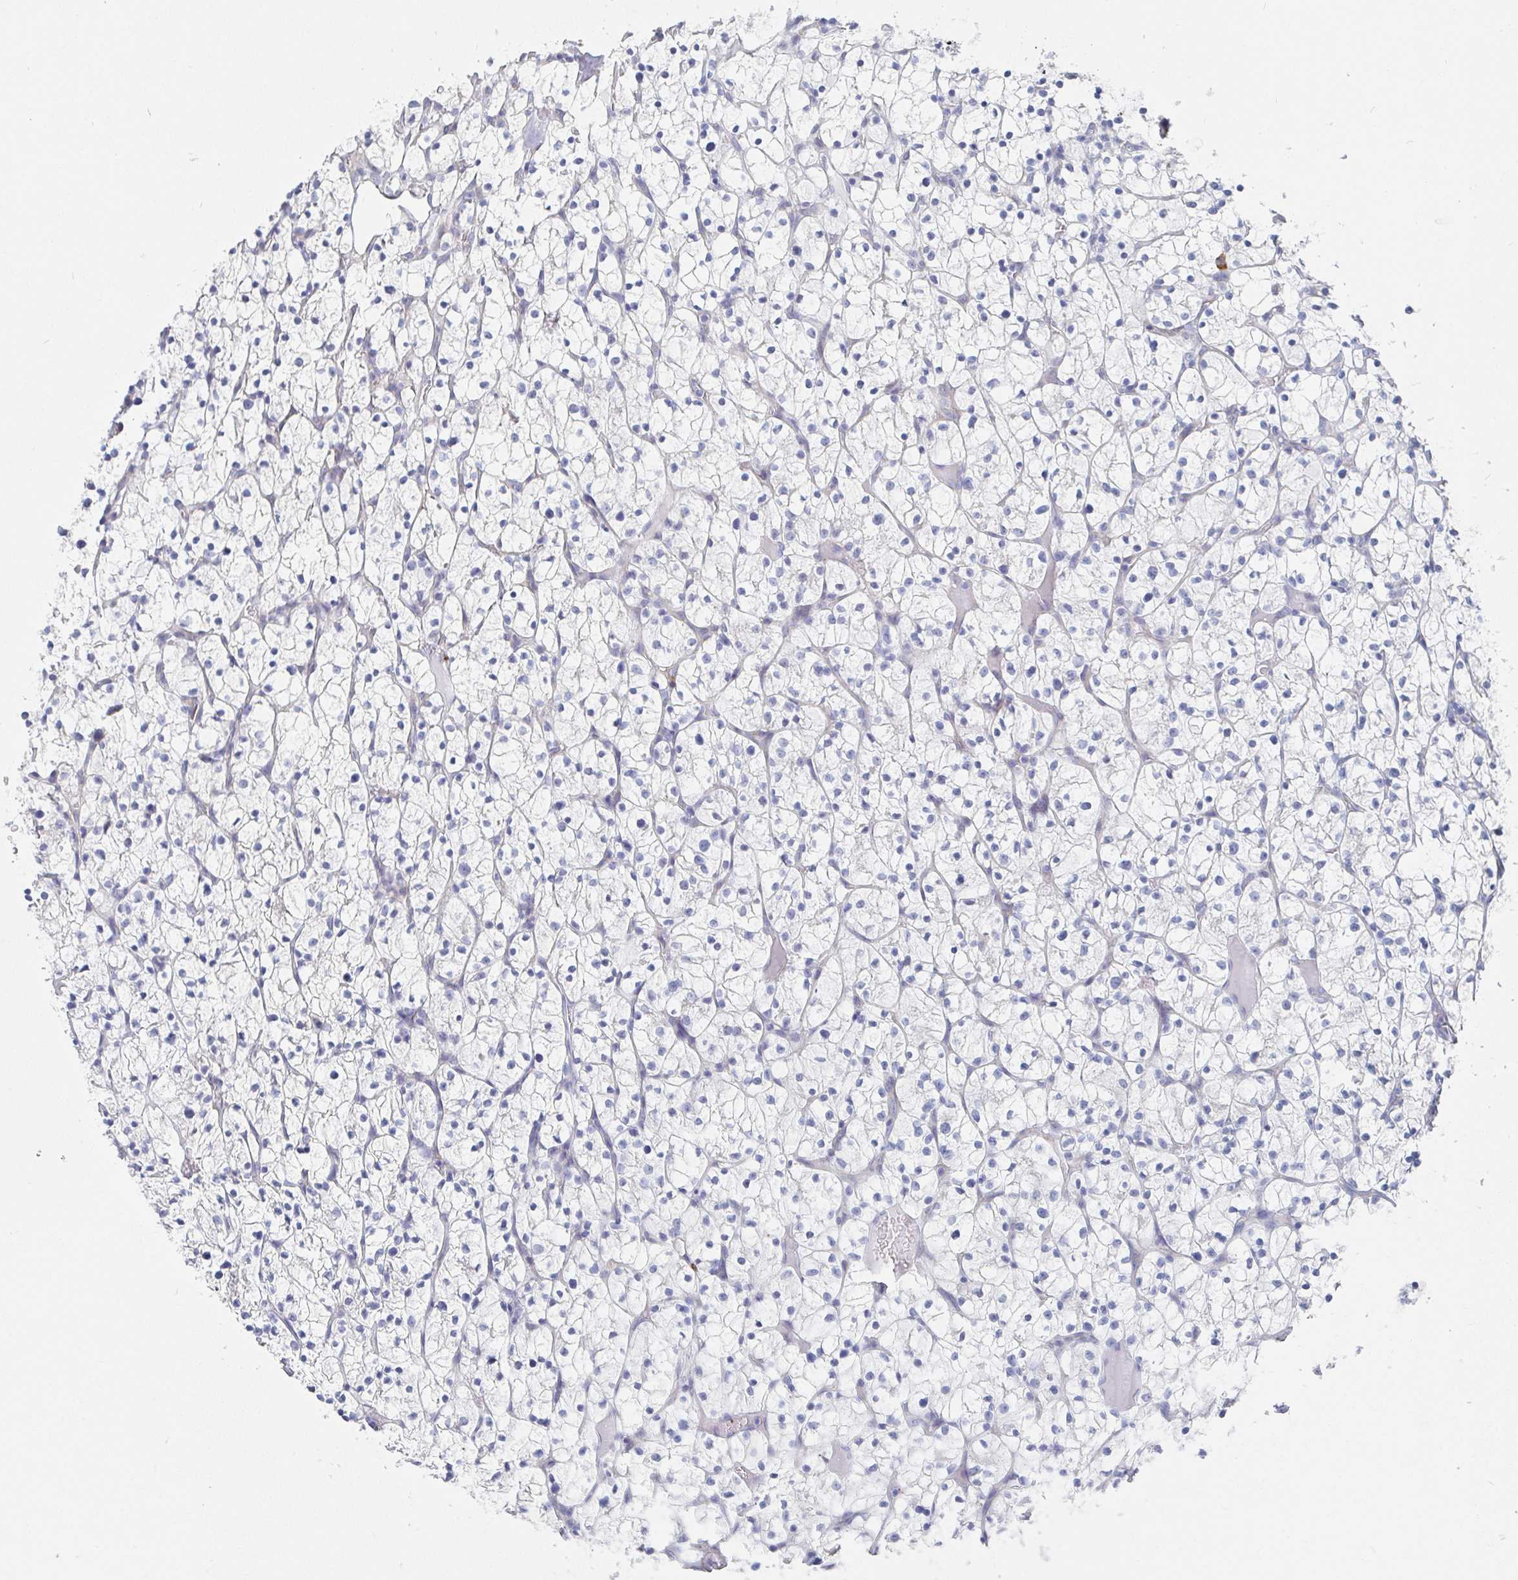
{"staining": {"intensity": "negative", "quantity": "none", "location": "none"}, "tissue": "renal cancer", "cell_type": "Tumor cells", "image_type": "cancer", "snomed": [{"axis": "morphology", "description": "Adenocarcinoma, NOS"}, {"axis": "topography", "description": "Kidney"}], "caption": "This is an immunohistochemistry micrograph of renal cancer. There is no expression in tumor cells.", "gene": "PACSIN1", "patient": {"sex": "female", "age": 64}}